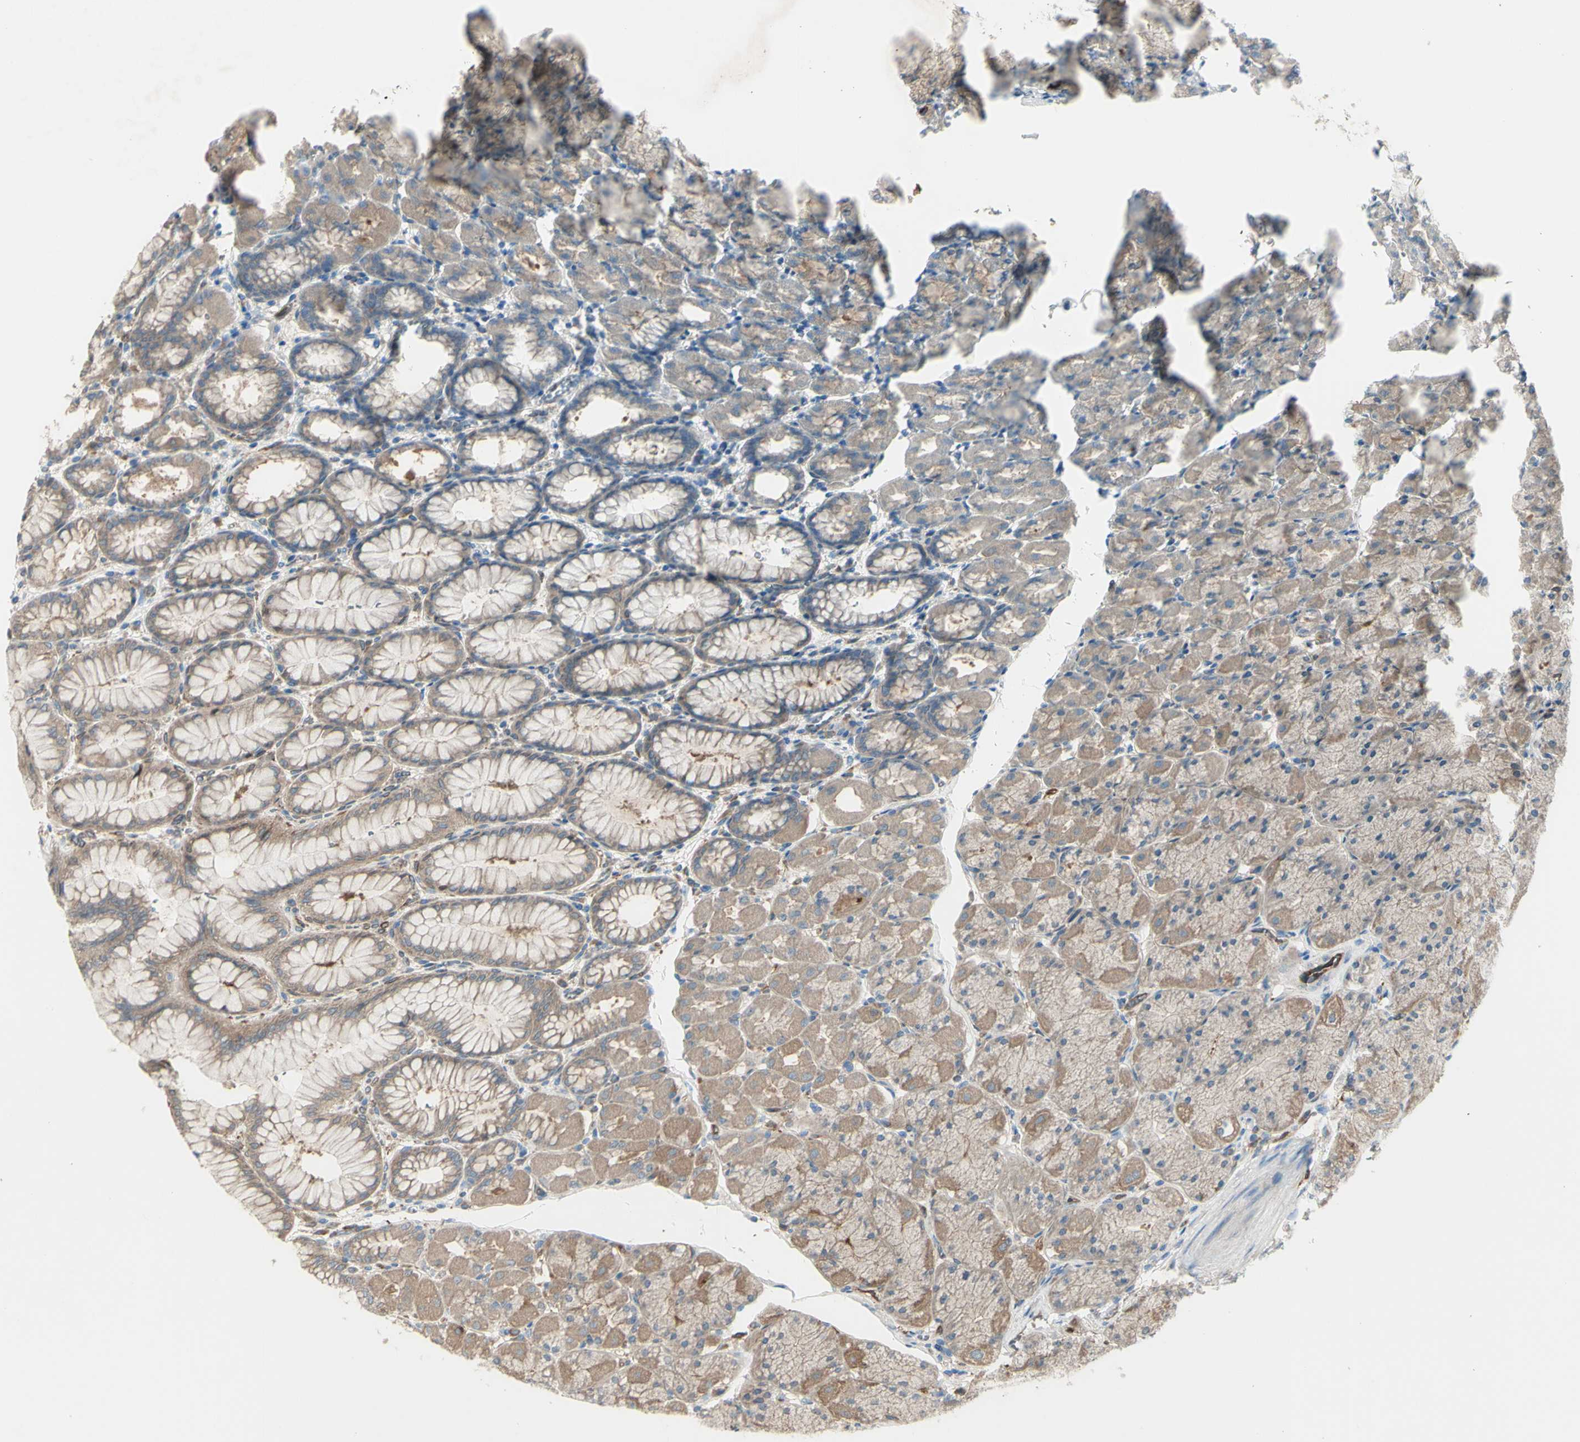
{"staining": {"intensity": "weak", "quantity": "25%-75%", "location": "cytoplasmic/membranous"}, "tissue": "stomach", "cell_type": "Glandular cells", "image_type": "normal", "snomed": [{"axis": "morphology", "description": "Normal tissue, NOS"}, {"axis": "topography", "description": "Stomach, upper"}], "caption": "Glandular cells show low levels of weak cytoplasmic/membranous expression in approximately 25%-75% of cells in unremarkable stomach. (DAB IHC, brown staining for protein, blue staining for nuclei).", "gene": "IGSF9B", "patient": {"sex": "female", "age": 56}}